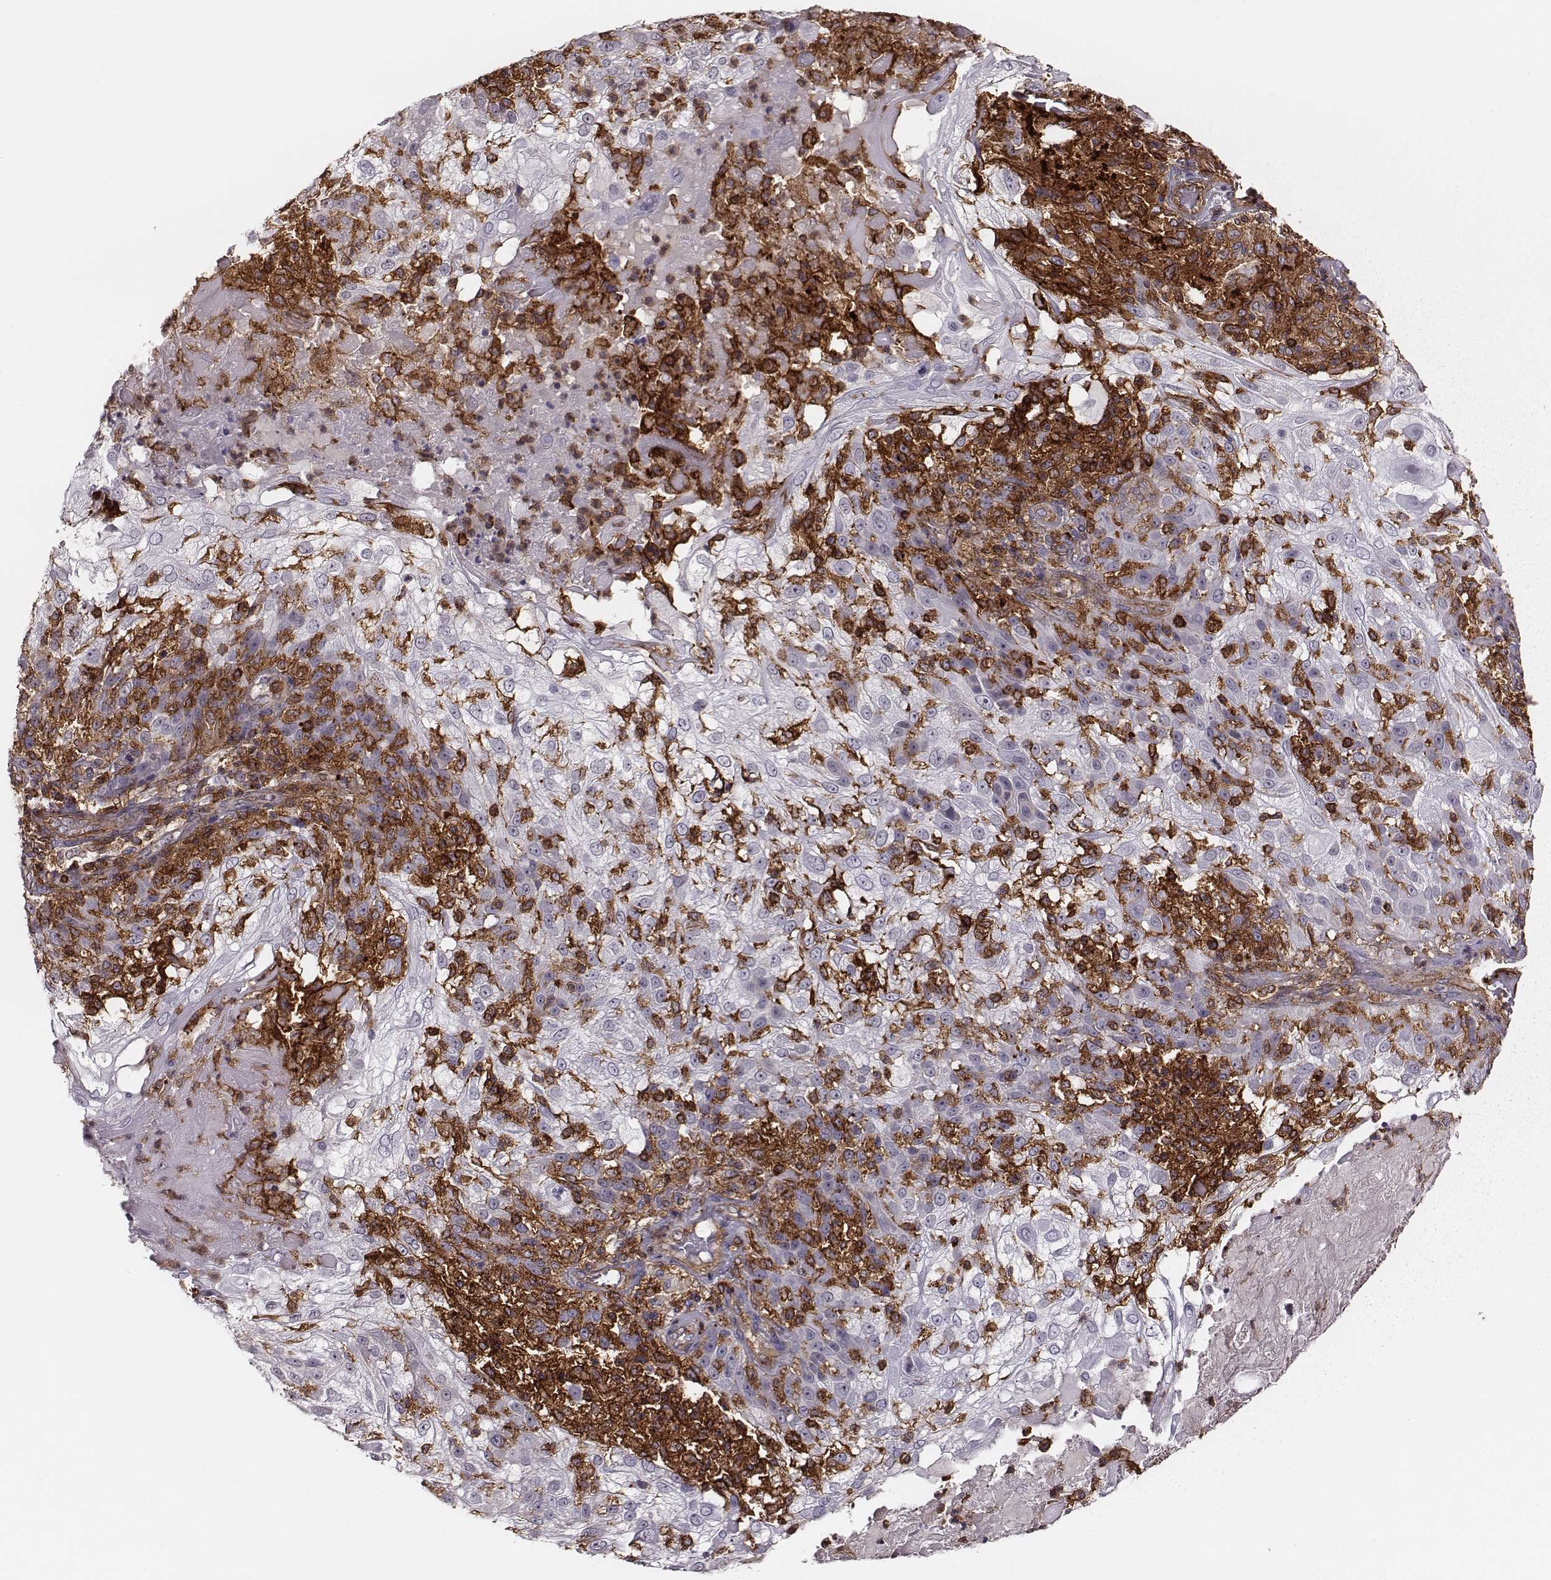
{"staining": {"intensity": "negative", "quantity": "none", "location": "none"}, "tissue": "skin cancer", "cell_type": "Tumor cells", "image_type": "cancer", "snomed": [{"axis": "morphology", "description": "Normal tissue, NOS"}, {"axis": "morphology", "description": "Squamous cell carcinoma, NOS"}, {"axis": "topography", "description": "Skin"}], "caption": "DAB (3,3'-diaminobenzidine) immunohistochemical staining of human skin cancer shows no significant positivity in tumor cells. (DAB (3,3'-diaminobenzidine) immunohistochemistry with hematoxylin counter stain).", "gene": "ZYX", "patient": {"sex": "female", "age": 83}}